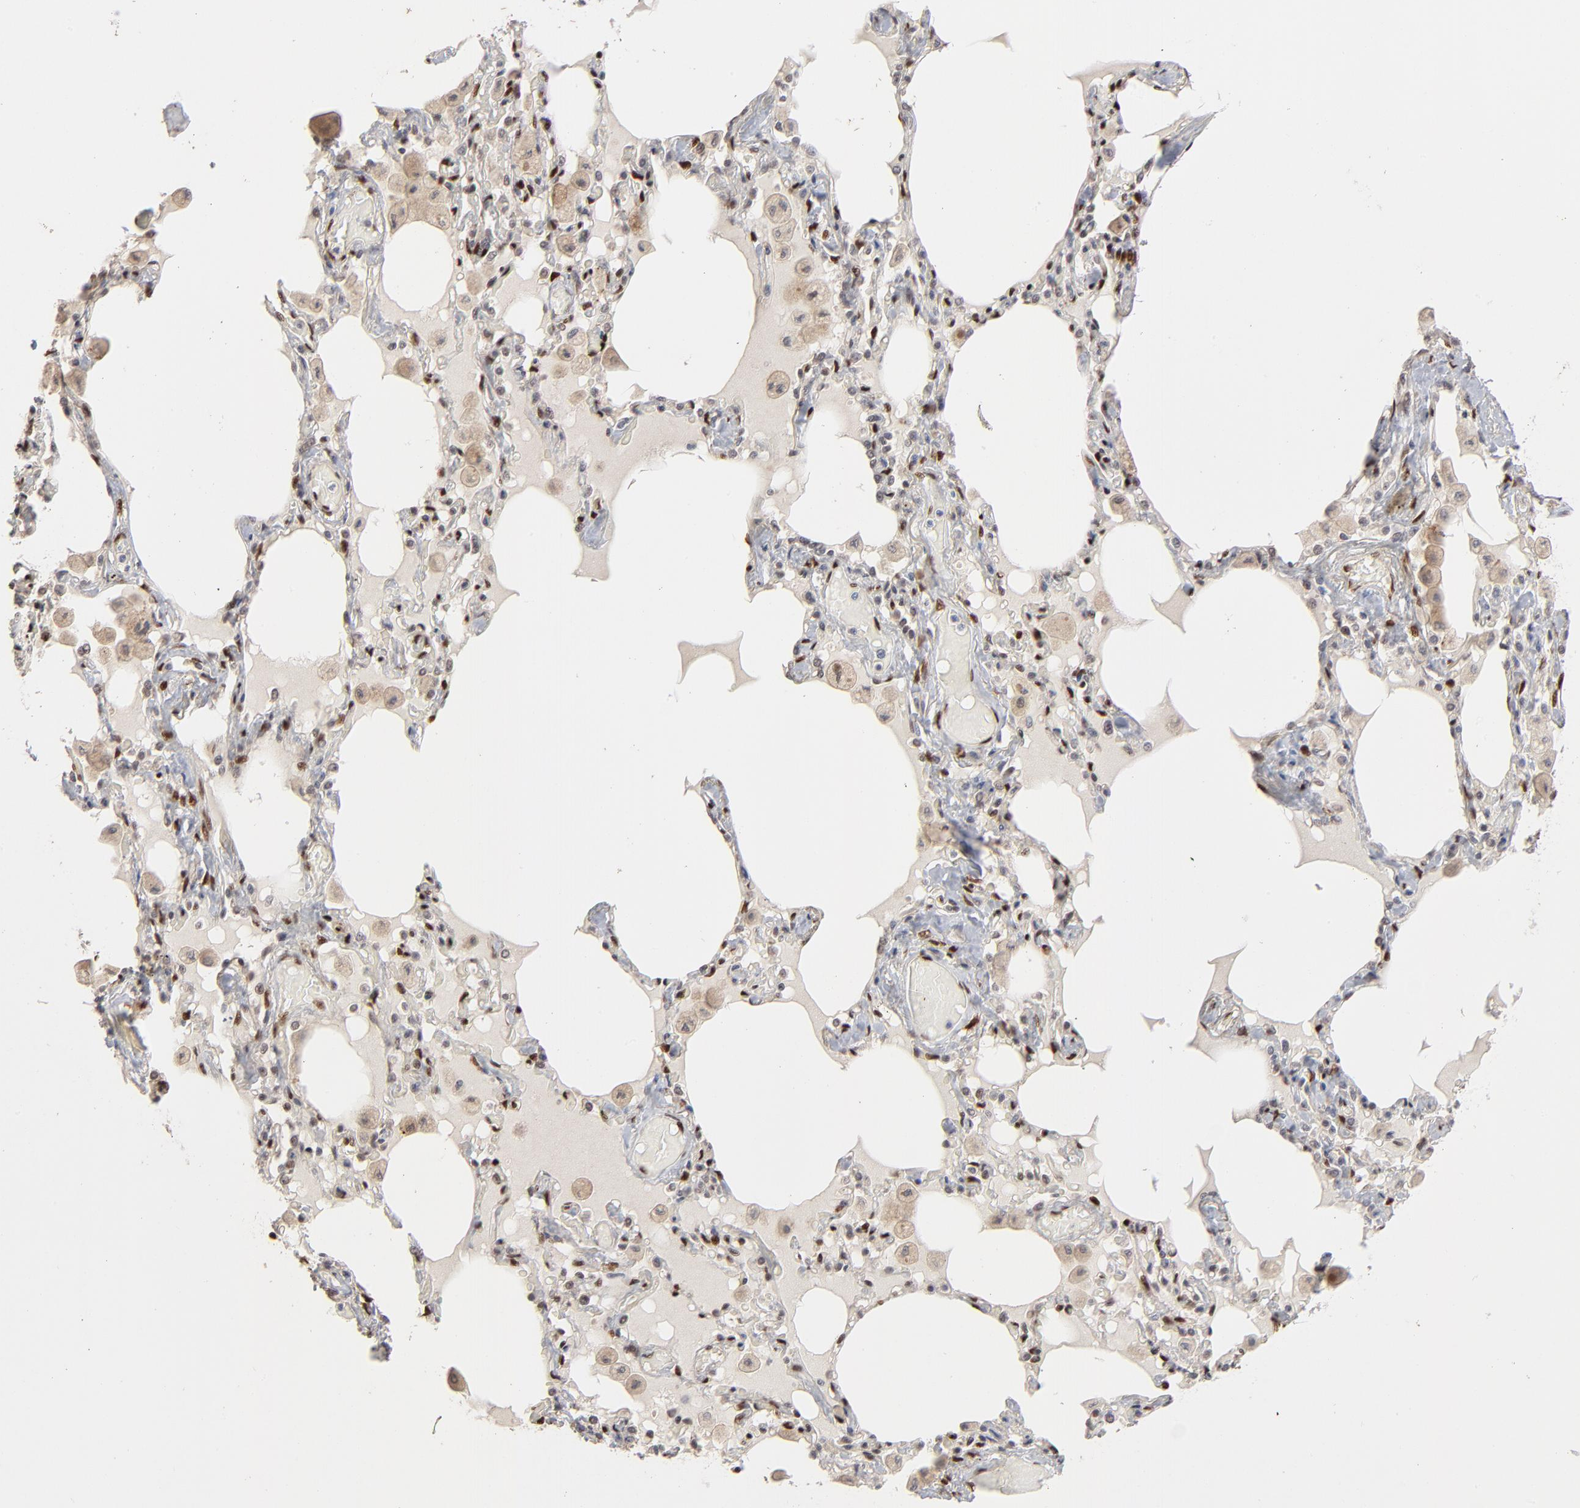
{"staining": {"intensity": "moderate", "quantity": ">75%", "location": "nuclear"}, "tissue": "bronchus", "cell_type": "Respiratory epithelial cells", "image_type": "normal", "snomed": [{"axis": "morphology", "description": "Normal tissue, NOS"}, {"axis": "morphology", "description": "Squamous cell carcinoma, NOS"}, {"axis": "topography", "description": "Bronchus"}, {"axis": "topography", "description": "Lung"}], "caption": "Immunohistochemical staining of benign bronchus displays >75% levels of moderate nuclear protein expression in about >75% of respiratory epithelial cells. Using DAB (3,3'-diaminobenzidine) (brown) and hematoxylin (blue) stains, captured at high magnification using brightfield microscopy.", "gene": "NFIB", "patient": {"sex": "female", "age": 47}}